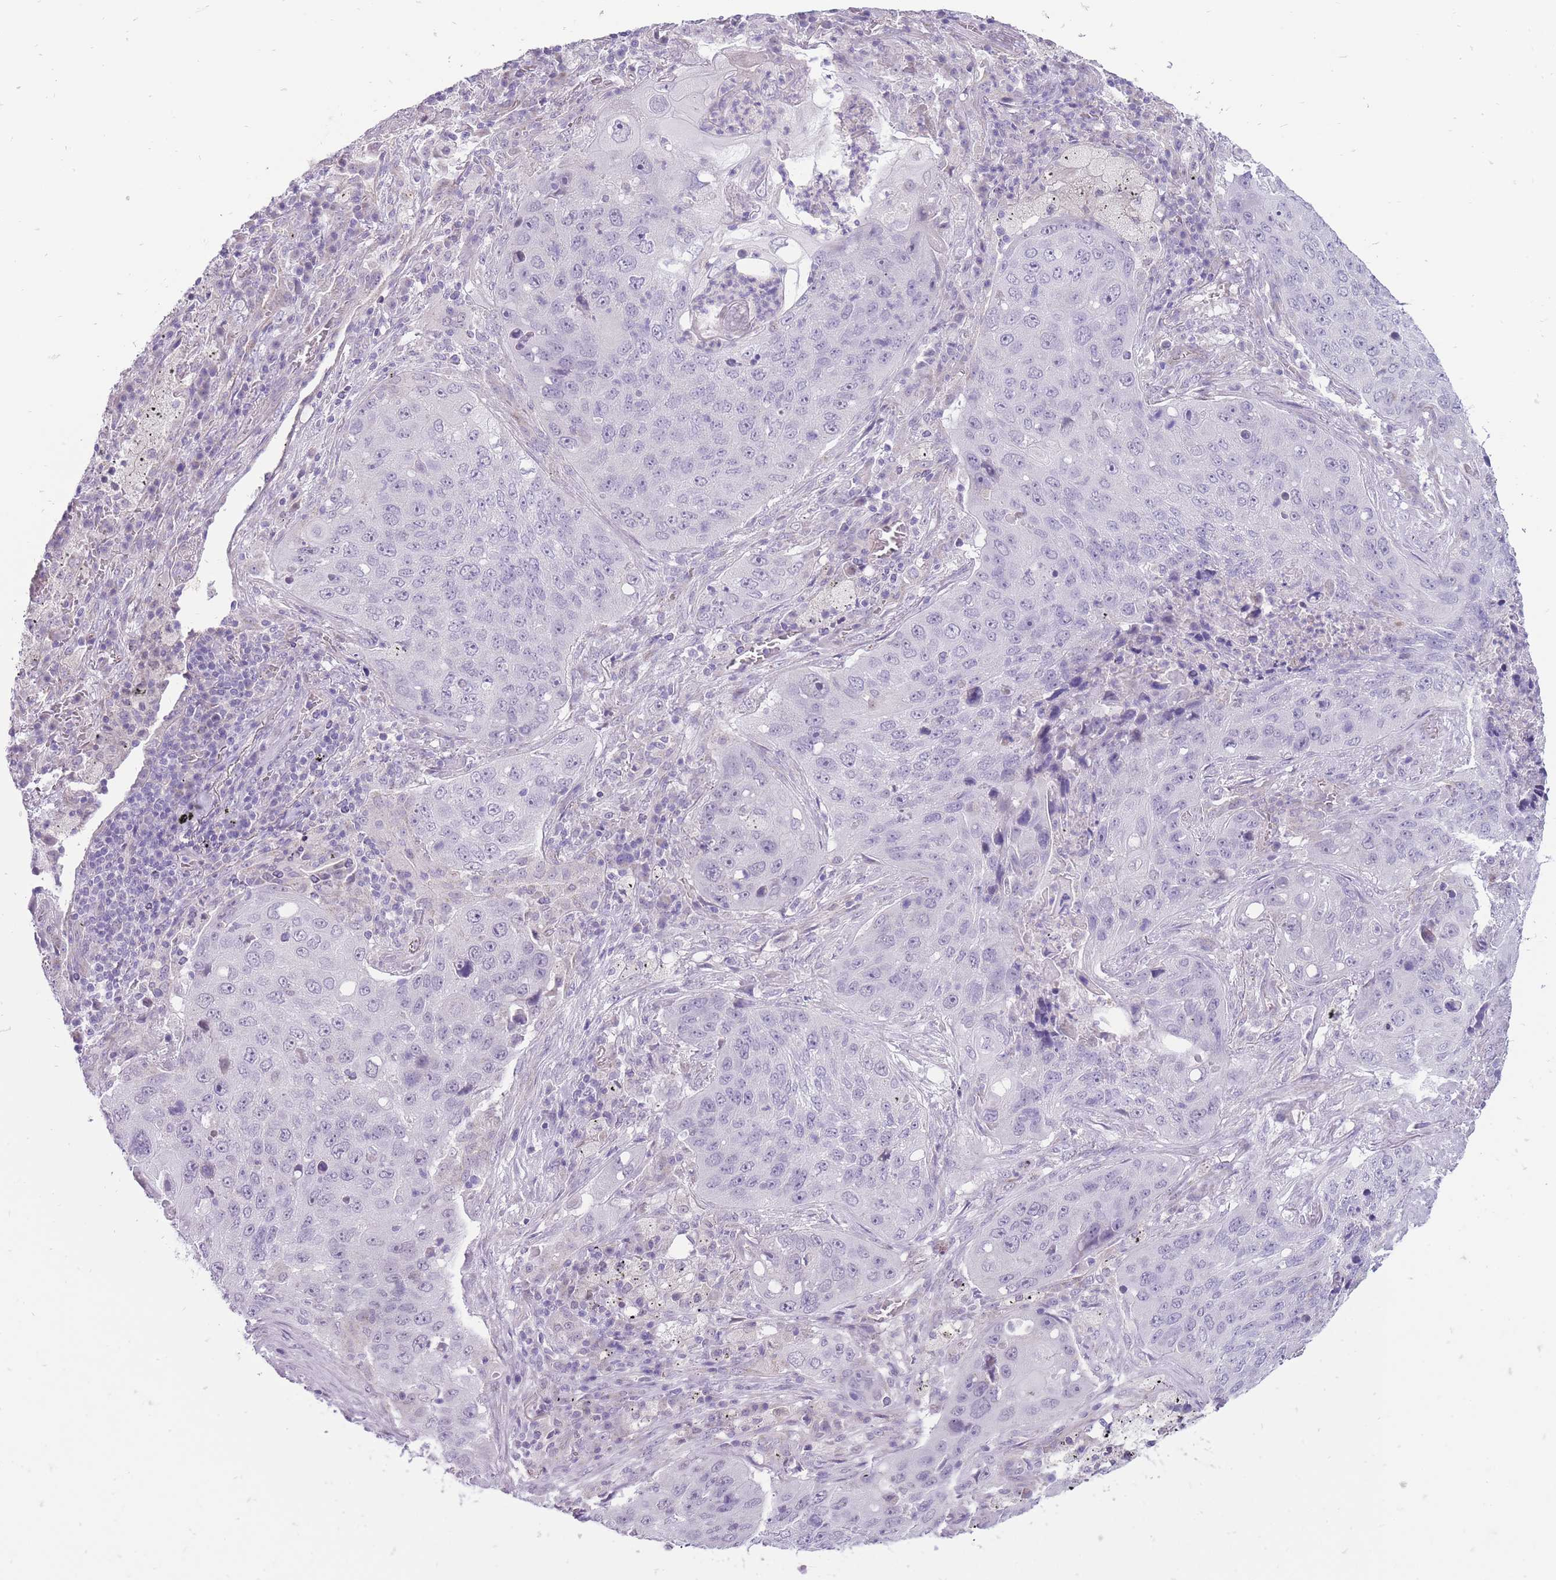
{"staining": {"intensity": "negative", "quantity": "none", "location": "none"}, "tissue": "lung cancer", "cell_type": "Tumor cells", "image_type": "cancer", "snomed": [{"axis": "morphology", "description": "Squamous cell carcinoma, NOS"}, {"axis": "topography", "description": "Lung"}], "caption": "The micrograph demonstrates no staining of tumor cells in squamous cell carcinoma (lung).", "gene": "ERICH4", "patient": {"sex": "female", "age": 63}}